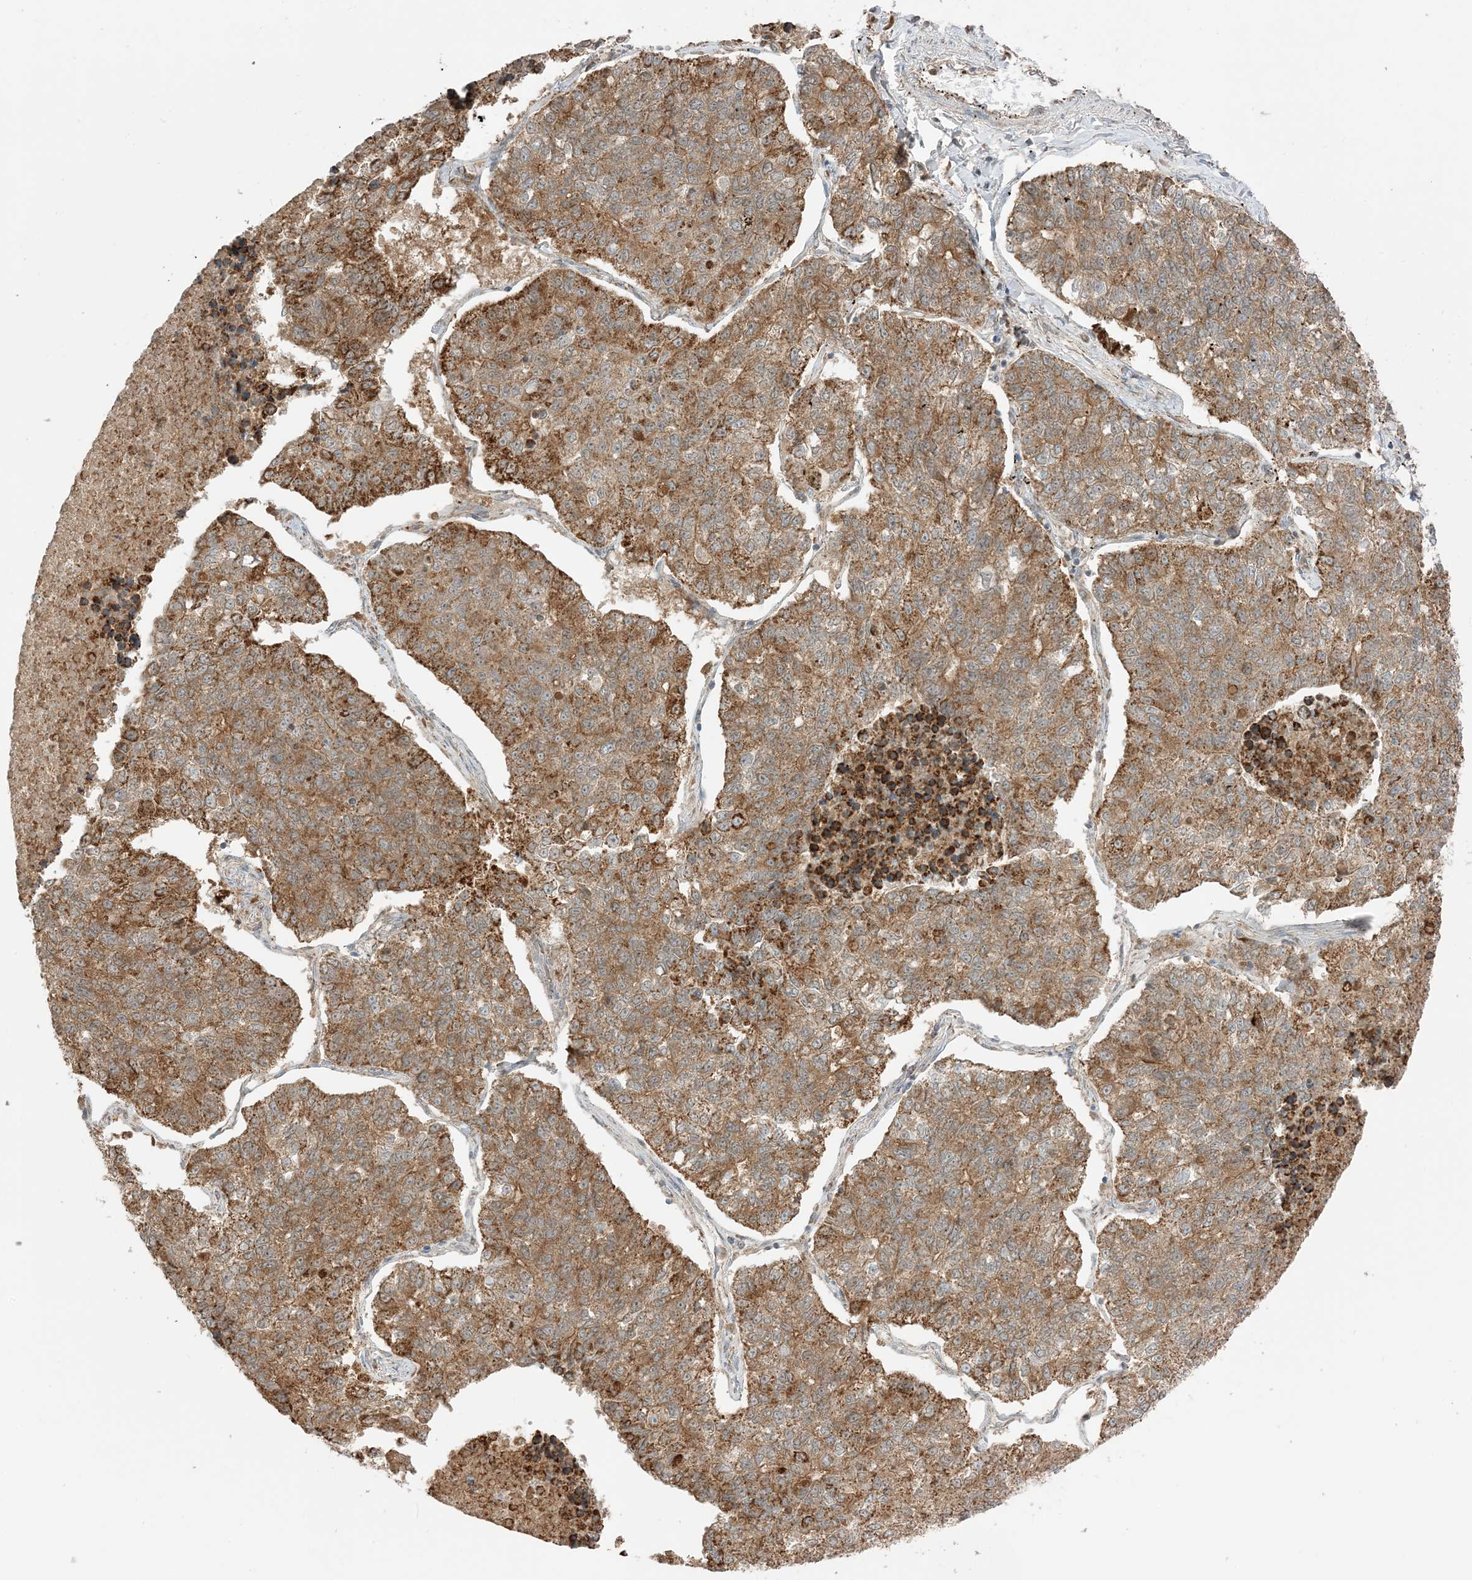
{"staining": {"intensity": "strong", "quantity": ">75%", "location": "cytoplasmic/membranous"}, "tissue": "lung cancer", "cell_type": "Tumor cells", "image_type": "cancer", "snomed": [{"axis": "morphology", "description": "Adenocarcinoma, NOS"}, {"axis": "topography", "description": "Lung"}], "caption": "Tumor cells show high levels of strong cytoplasmic/membranous staining in approximately >75% of cells in lung cancer (adenocarcinoma).", "gene": "N4BP3", "patient": {"sex": "male", "age": 49}}